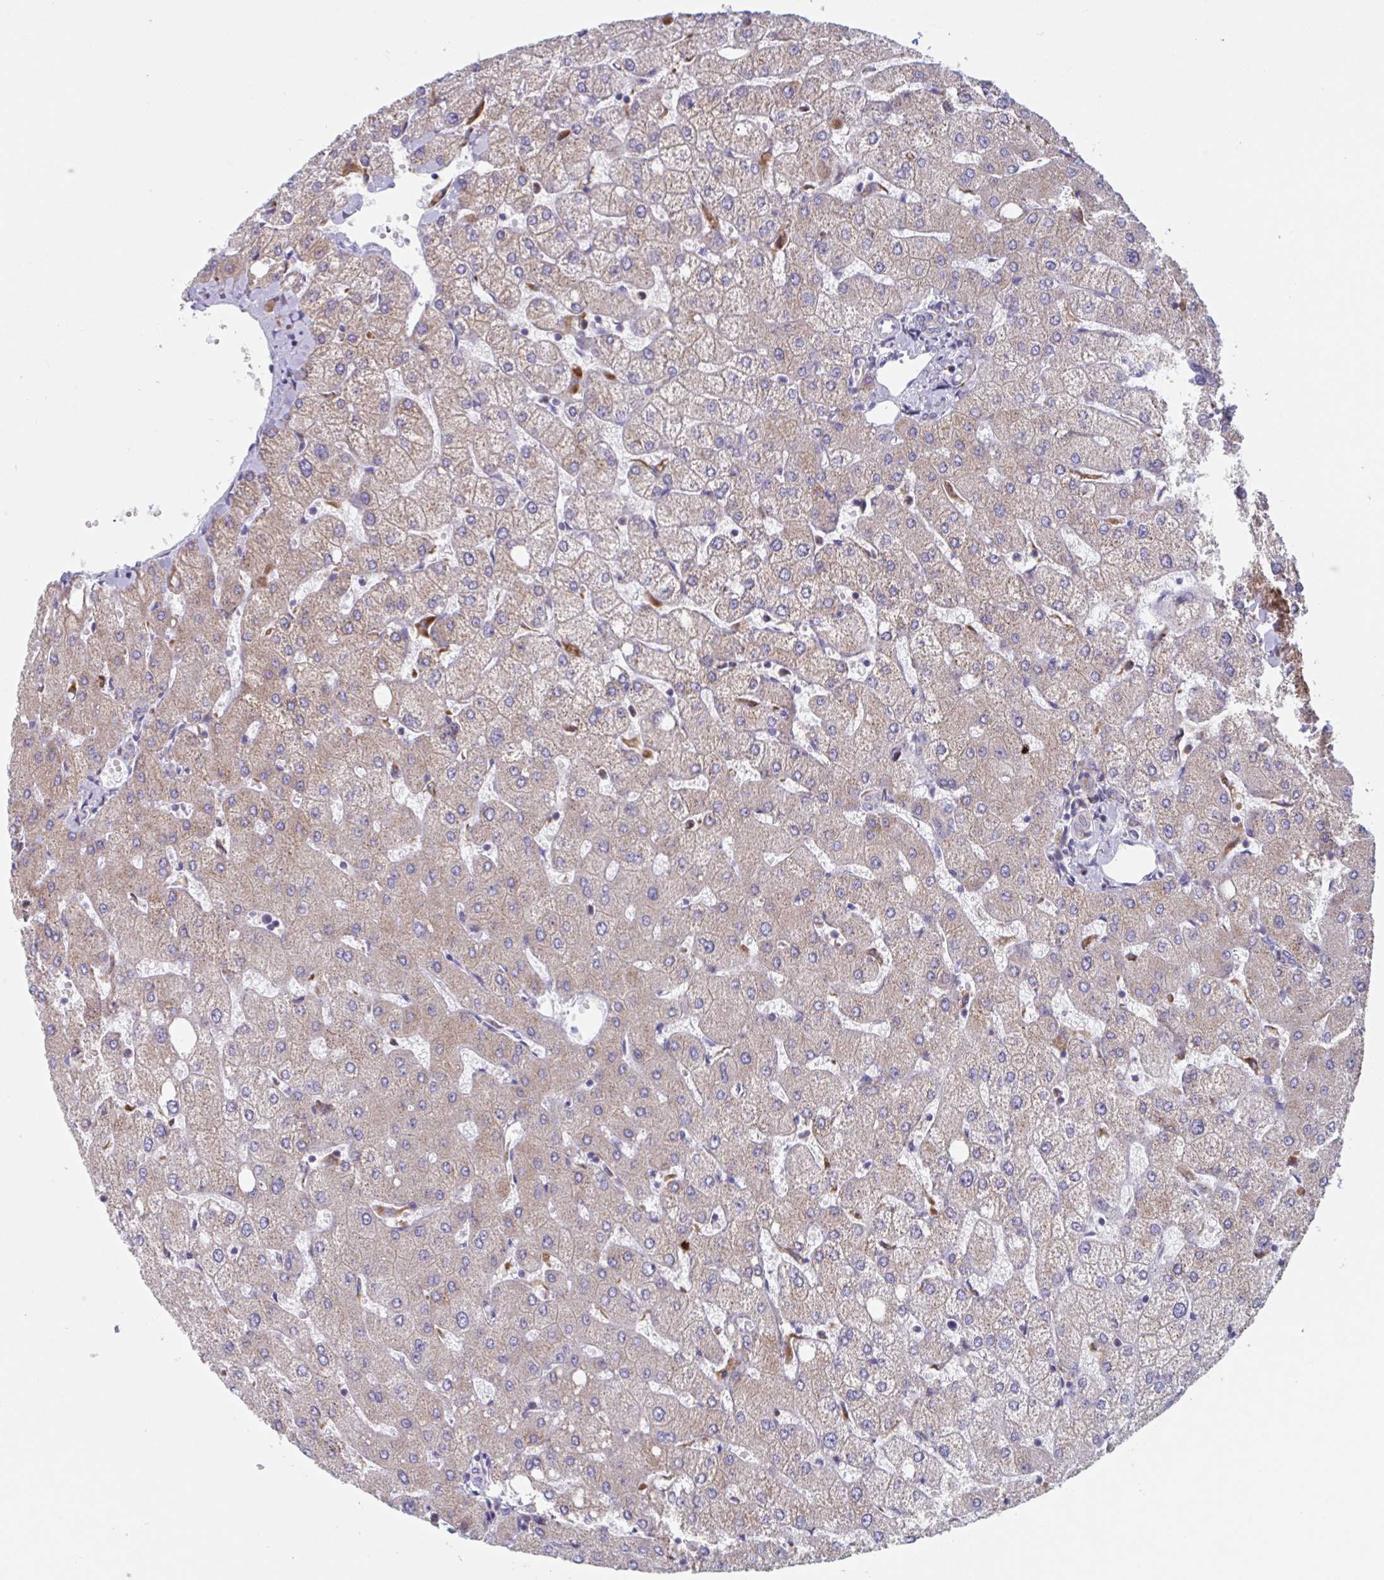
{"staining": {"intensity": "weak", "quantity": "25%-75%", "location": "cytoplasmic/membranous"}, "tissue": "liver", "cell_type": "Cholangiocytes", "image_type": "normal", "snomed": [{"axis": "morphology", "description": "Normal tissue, NOS"}, {"axis": "topography", "description": "Liver"}], "caption": "The photomicrograph shows a brown stain indicating the presence of a protein in the cytoplasmic/membranous of cholangiocytes in liver.", "gene": "NIPSNAP1", "patient": {"sex": "female", "age": 54}}